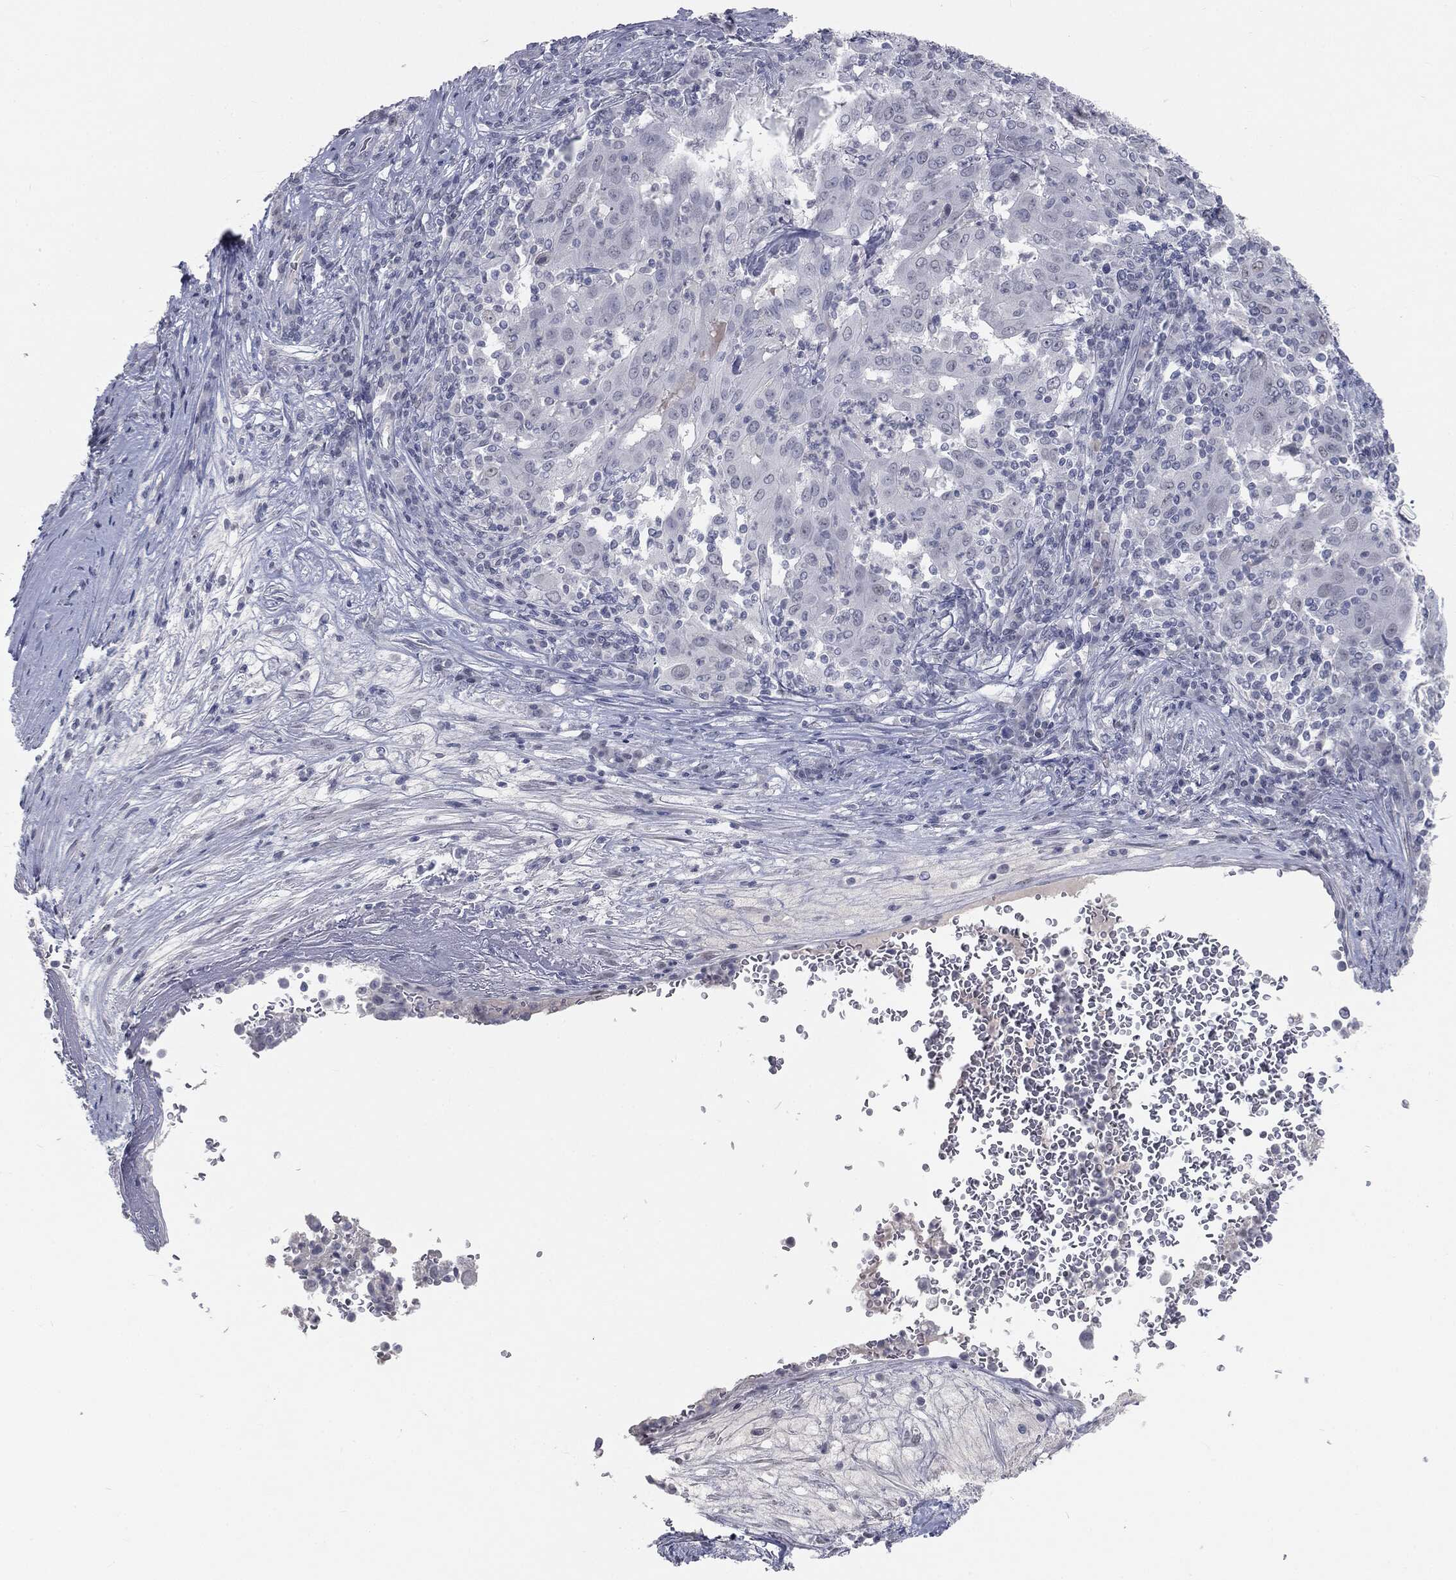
{"staining": {"intensity": "negative", "quantity": "none", "location": "none"}, "tissue": "pancreatic cancer", "cell_type": "Tumor cells", "image_type": "cancer", "snomed": [{"axis": "morphology", "description": "Adenocarcinoma, NOS"}, {"axis": "topography", "description": "Pancreas"}], "caption": "Human pancreatic cancer stained for a protein using IHC shows no positivity in tumor cells.", "gene": "PRAME", "patient": {"sex": "male", "age": 63}}